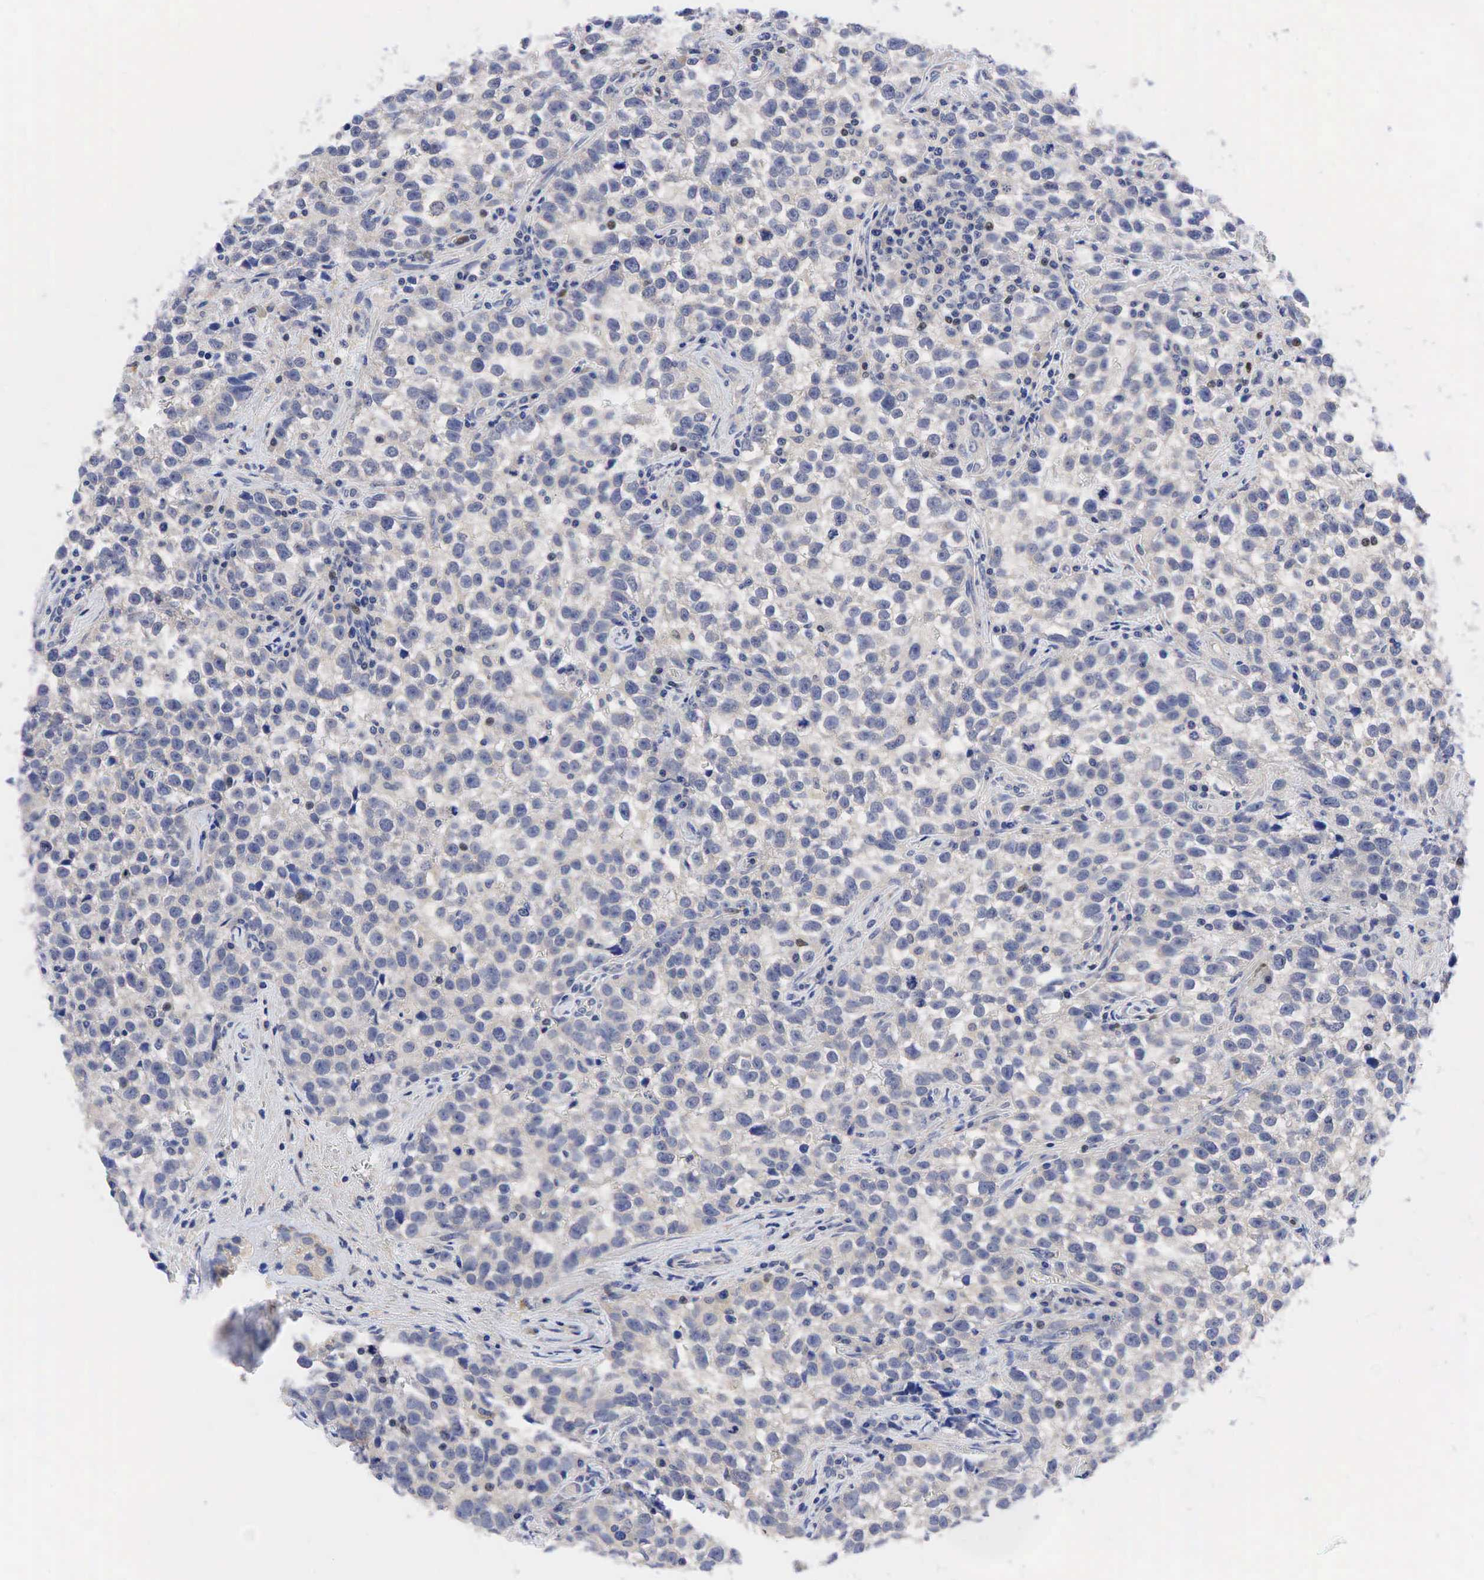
{"staining": {"intensity": "negative", "quantity": "none", "location": "none"}, "tissue": "testis cancer", "cell_type": "Tumor cells", "image_type": "cancer", "snomed": [{"axis": "morphology", "description": "Seminoma, NOS"}, {"axis": "topography", "description": "Testis"}], "caption": "Immunohistochemistry (IHC) histopathology image of testis seminoma stained for a protein (brown), which shows no staining in tumor cells.", "gene": "CCND1", "patient": {"sex": "male", "age": 38}}